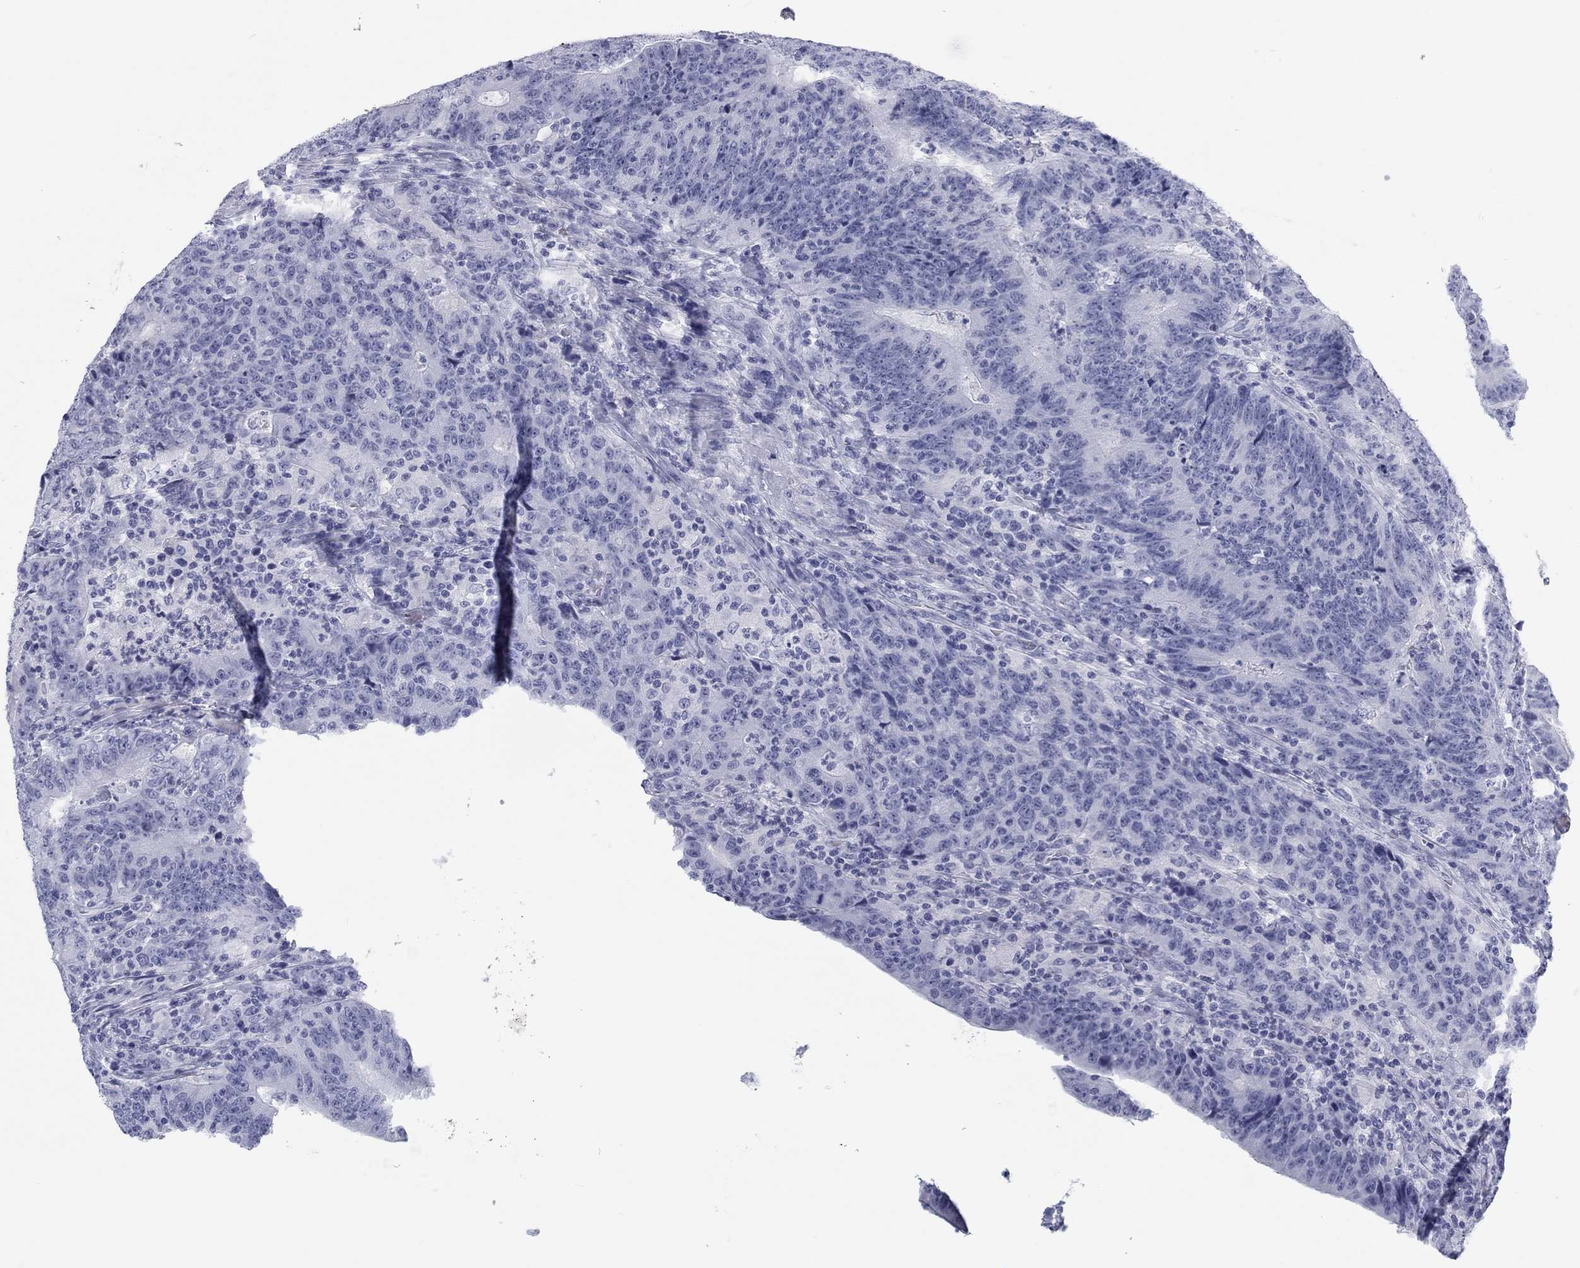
{"staining": {"intensity": "negative", "quantity": "none", "location": "none"}, "tissue": "colorectal cancer", "cell_type": "Tumor cells", "image_type": "cancer", "snomed": [{"axis": "morphology", "description": "Adenocarcinoma, NOS"}, {"axis": "topography", "description": "Colon"}], "caption": "High magnification brightfield microscopy of colorectal cancer stained with DAB (brown) and counterstained with hematoxylin (blue): tumor cells show no significant positivity. (DAB (3,3'-diaminobenzidine) immunohistochemistry (IHC) with hematoxylin counter stain).", "gene": "CALB1", "patient": {"sex": "female", "age": 75}}